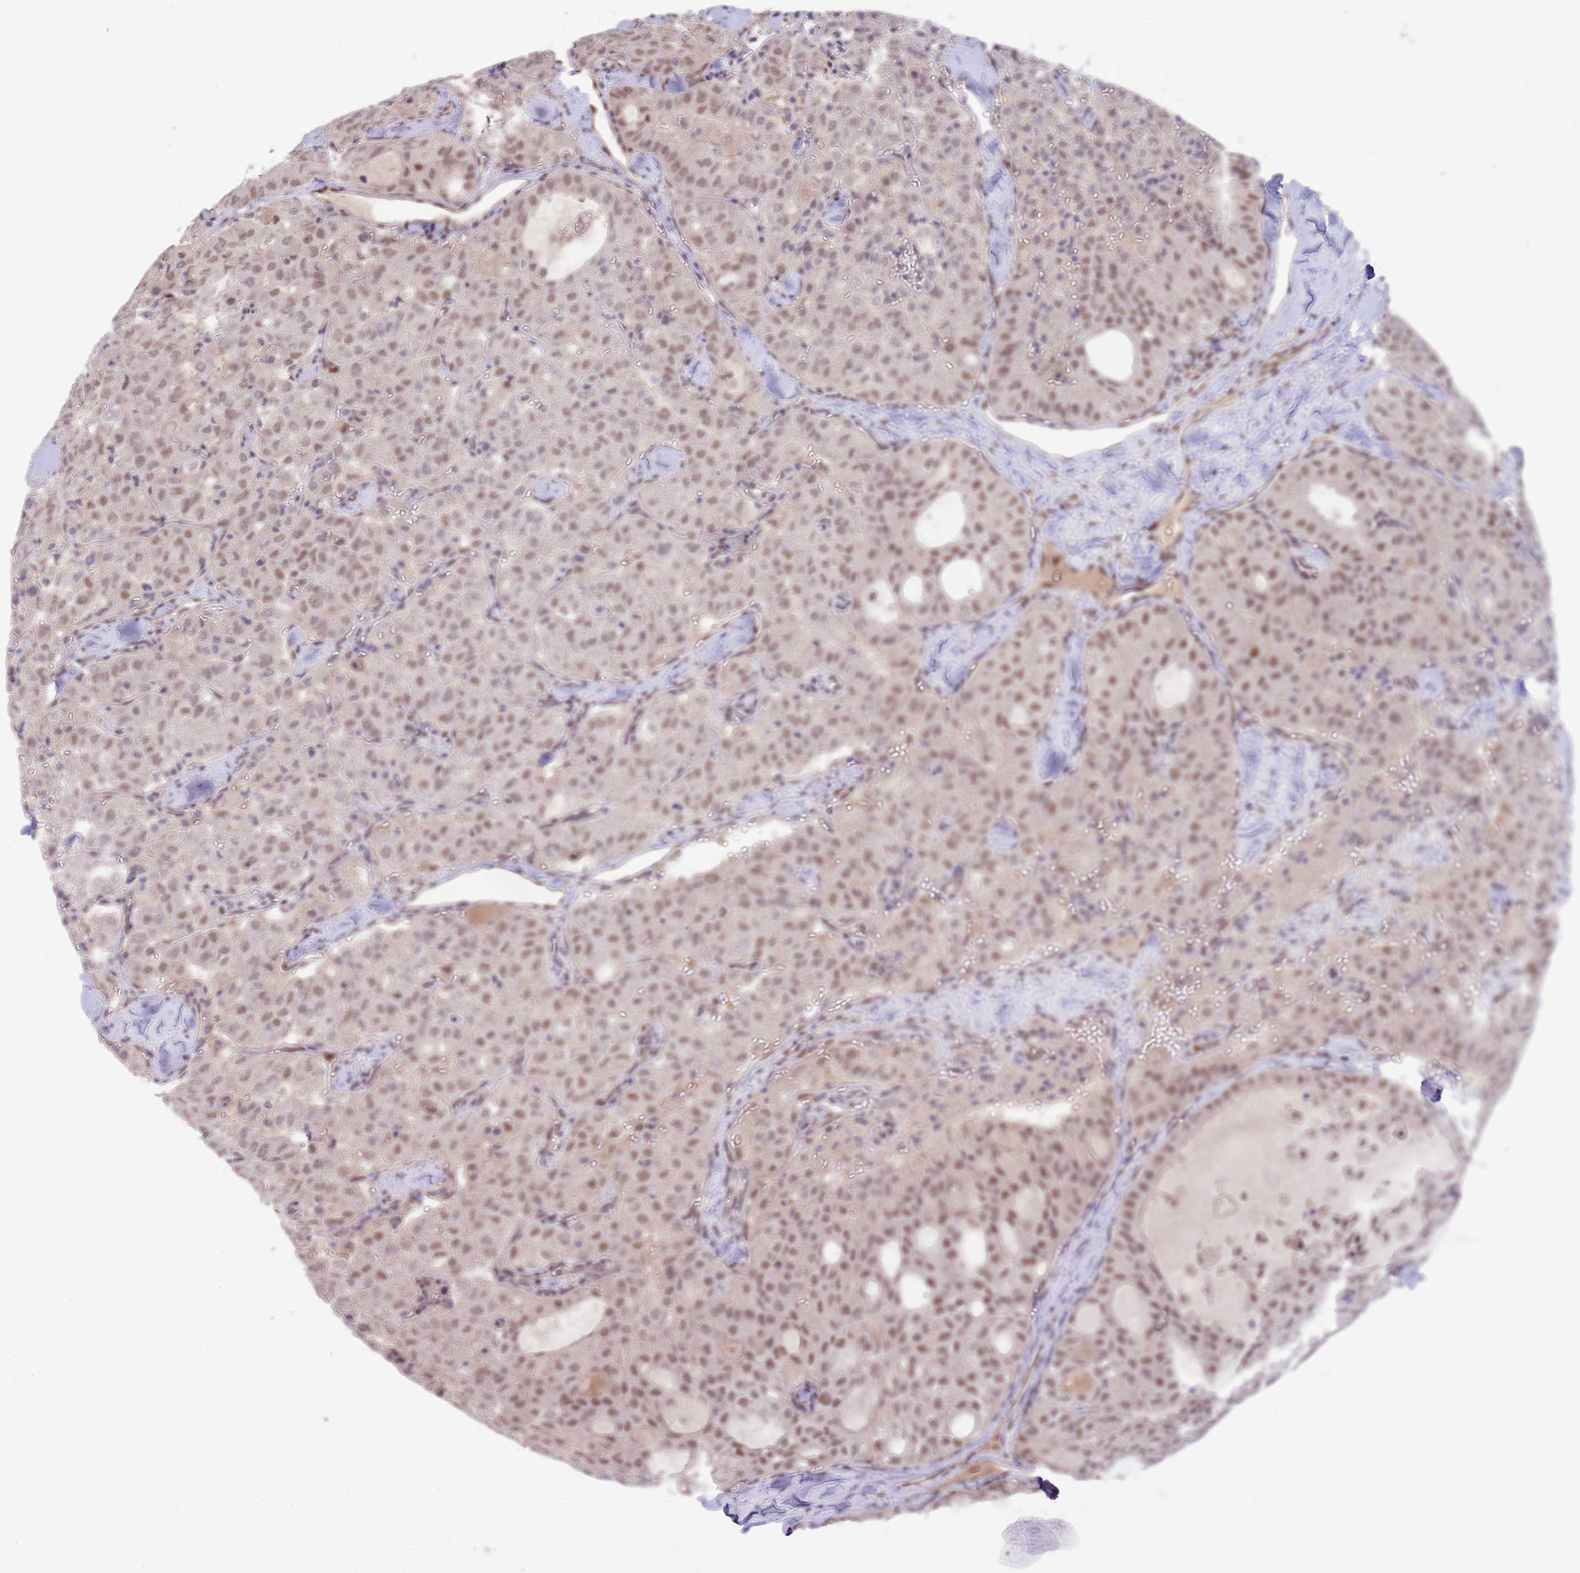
{"staining": {"intensity": "moderate", "quantity": "25%-75%", "location": "nuclear"}, "tissue": "thyroid cancer", "cell_type": "Tumor cells", "image_type": "cancer", "snomed": [{"axis": "morphology", "description": "Follicular adenoma carcinoma, NOS"}, {"axis": "topography", "description": "Thyroid gland"}], "caption": "Protein staining by IHC shows moderate nuclear positivity in approximately 25%-75% of tumor cells in thyroid follicular adenoma carcinoma. Using DAB (3,3'-diaminobenzidine) (brown) and hematoxylin (blue) stains, captured at high magnification using brightfield microscopy.", "gene": "ZBTB7A", "patient": {"sex": "male", "age": 75}}